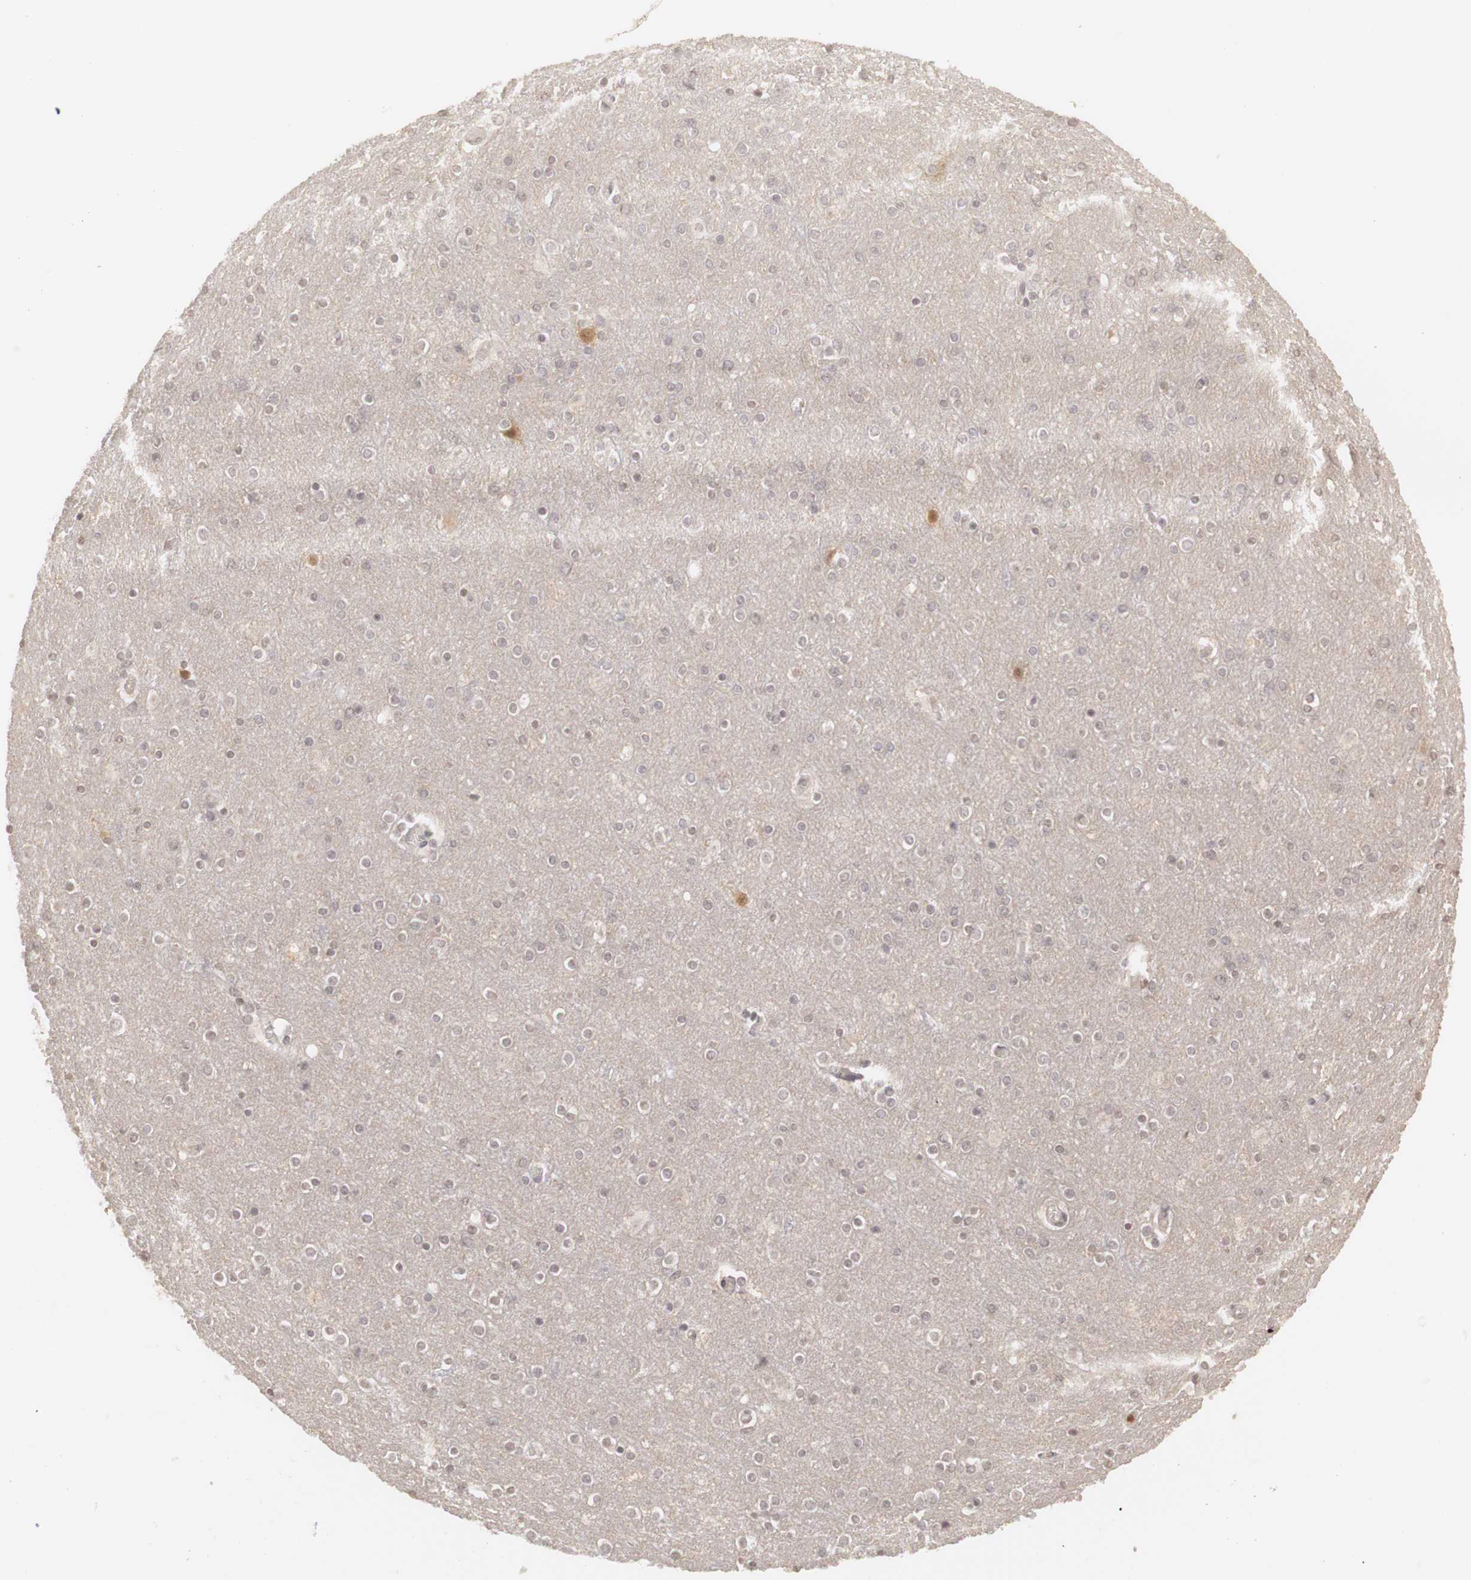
{"staining": {"intensity": "negative", "quantity": "none", "location": "none"}, "tissue": "cerebral cortex", "cell_type": "Endothelial cells", "image_type": "normal", "snomed": [{"axis": "morphology", "description": "Normal tissue, NOS"}, {"axis": "topography", "description": "Cerebral cortex"}], "caption": "Endothelial cells show no significant protein positivity in benign cerebral cortex.", "gene": "PLEKHA1", "patient": {"sex": "female", "age": 54}}